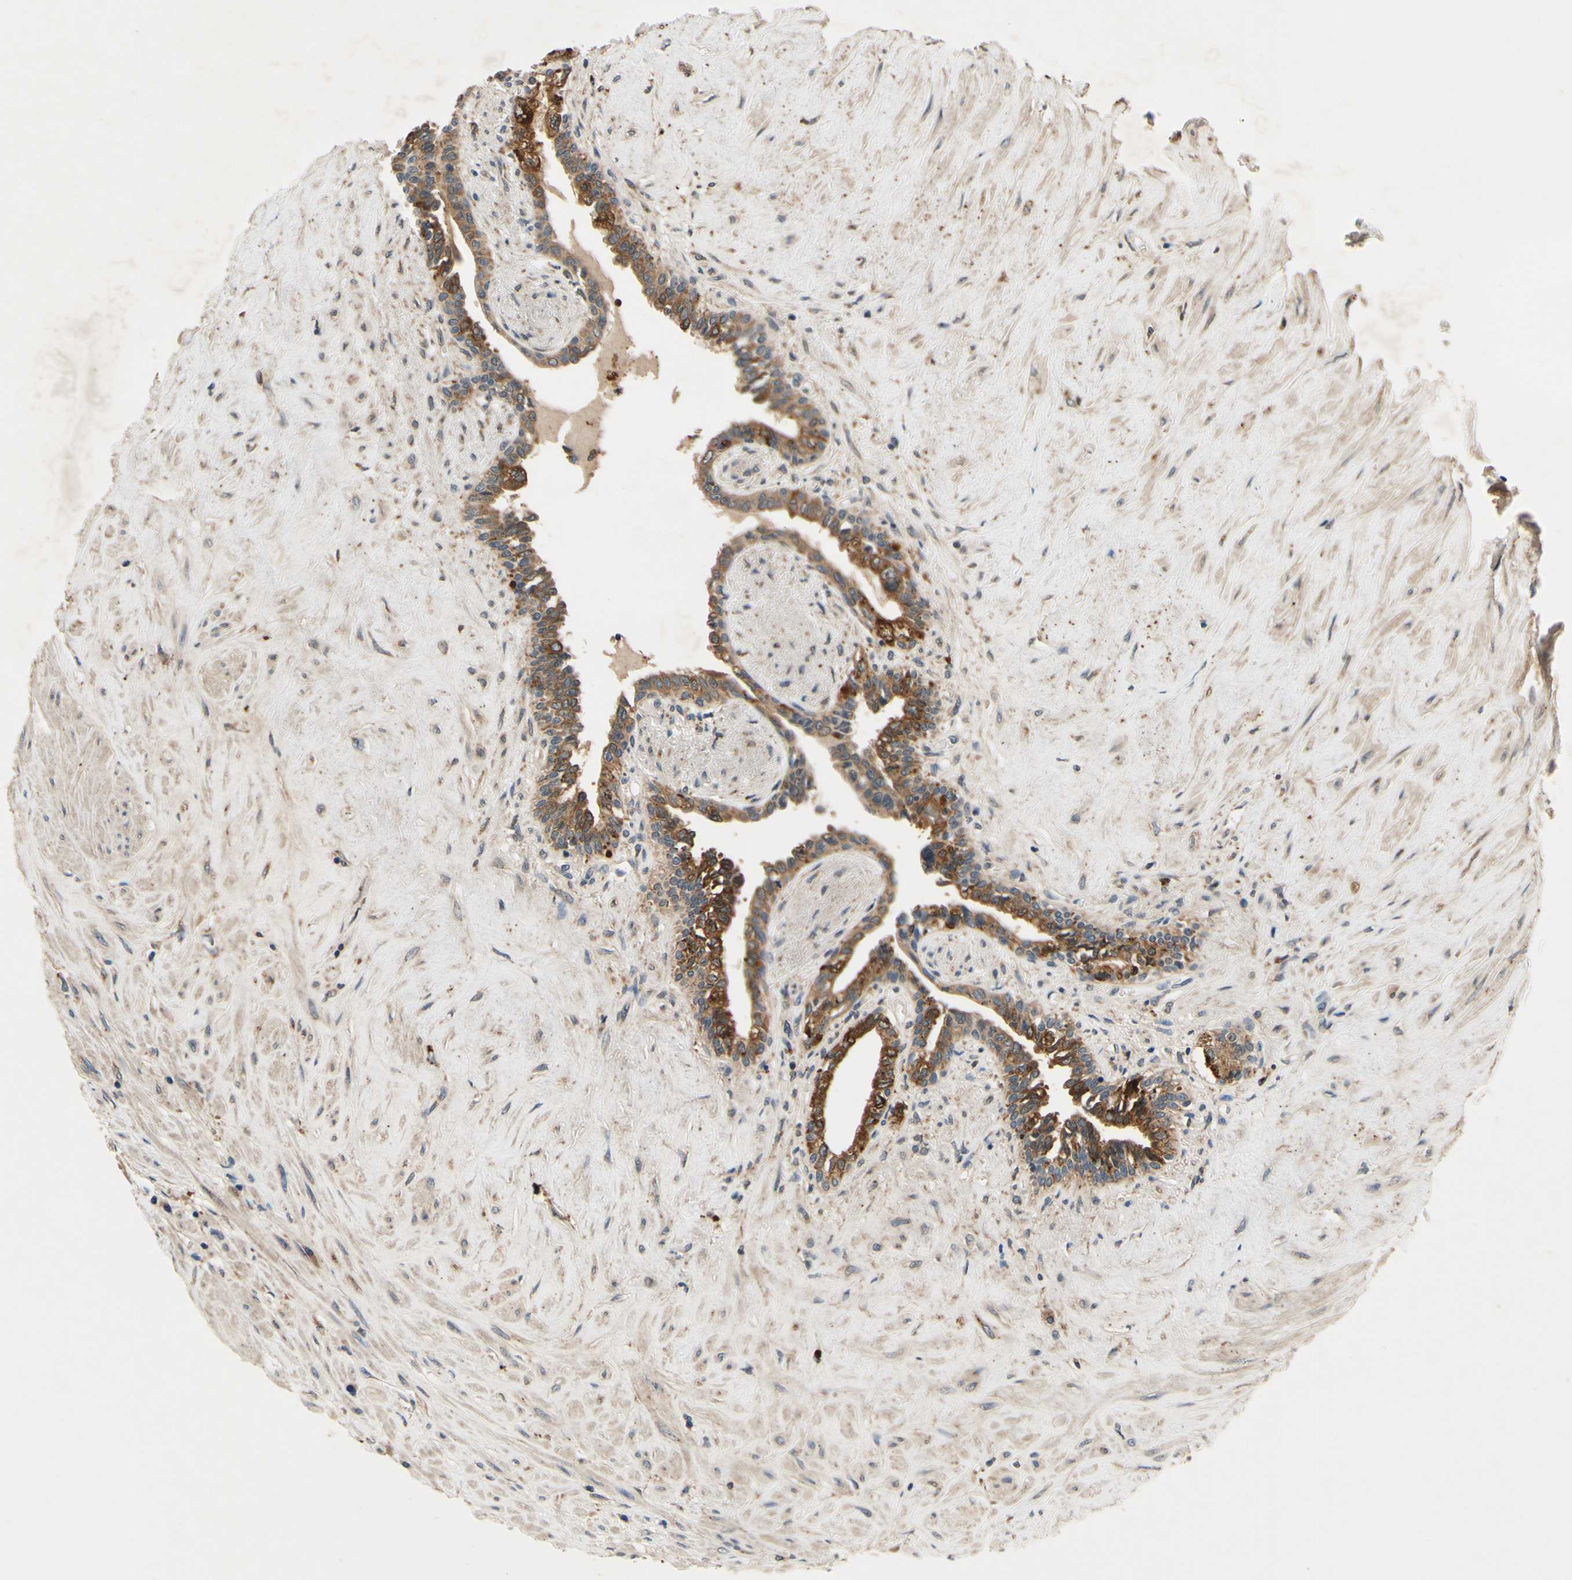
{"staining": {"intensity": "strong", "quantity": ">75%", "location": "cytoplasmic/membranous"}, "tissue": "seminal vesicle", "cell_type": "Glandular cells", "image_type": "normal", "snomed": [{"axis": "morphology", "description": "Normal tissue, NOS"}, {"axis": "topography", "description": "Seminal veicle"}], "caption": "Seminal vesicle was stained to show a protein in brown. There is high levels of strong cytoplasmic/membranous positivity in about >75% of glandular cells.", "gene": "PLA2G4A", "patient": {"sex": "male", "age": 63}}